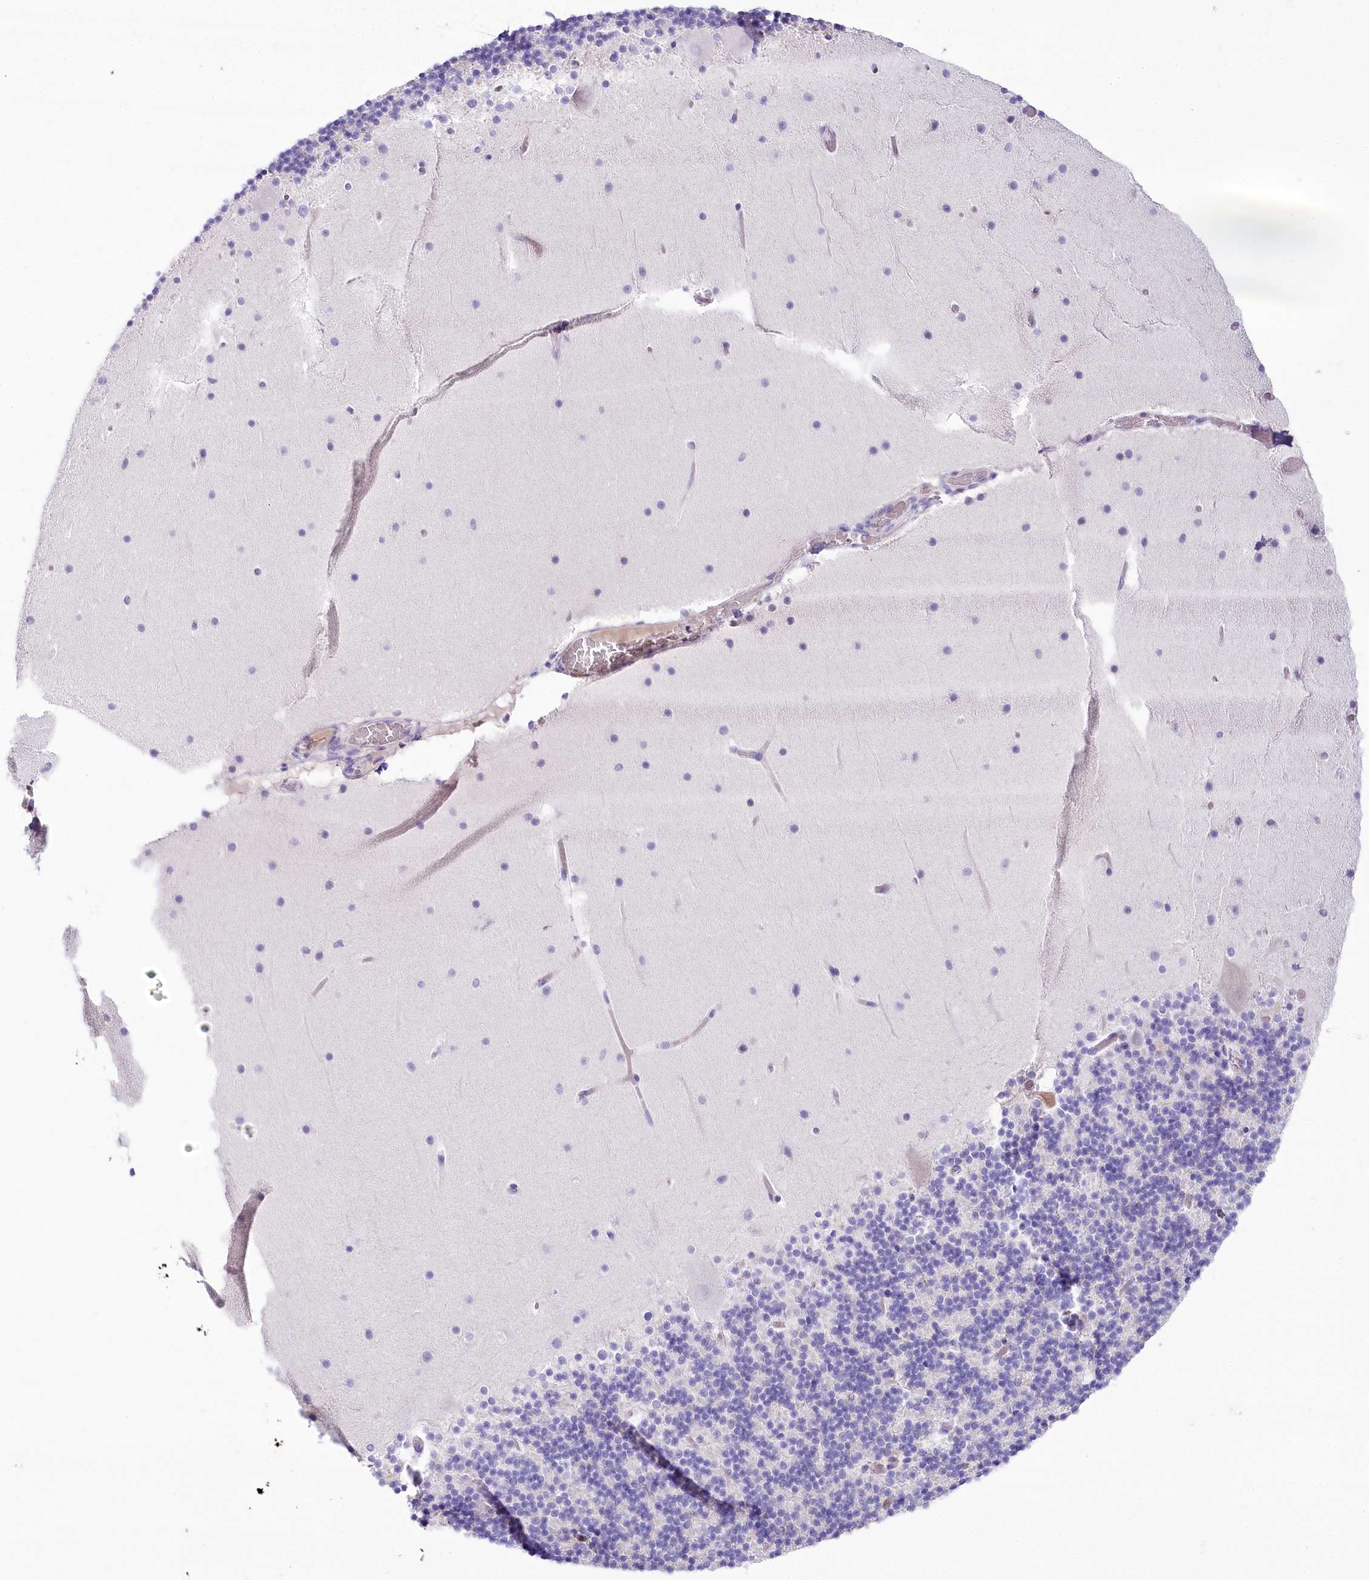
{"staining": {"intensity": "negative", "quantity": "none", "location": "none"}, "tissue": "cerebellum", "cell_type": "Cells in granular layer", "image_type": "normal", "snomed": [{"axis": "morphology", "description": "Normal tissue, NOS"}, {"axis": "topography", "description": "Cerebellum"}], "caption": "Immunohistochemistry histopathology image of unremarkable human cerebellum stained for a protein (brown), which shows no positivity in cells in granular layer.", "gene": "MYOZ1", "patient": {"sex": "male", "age": 57}}